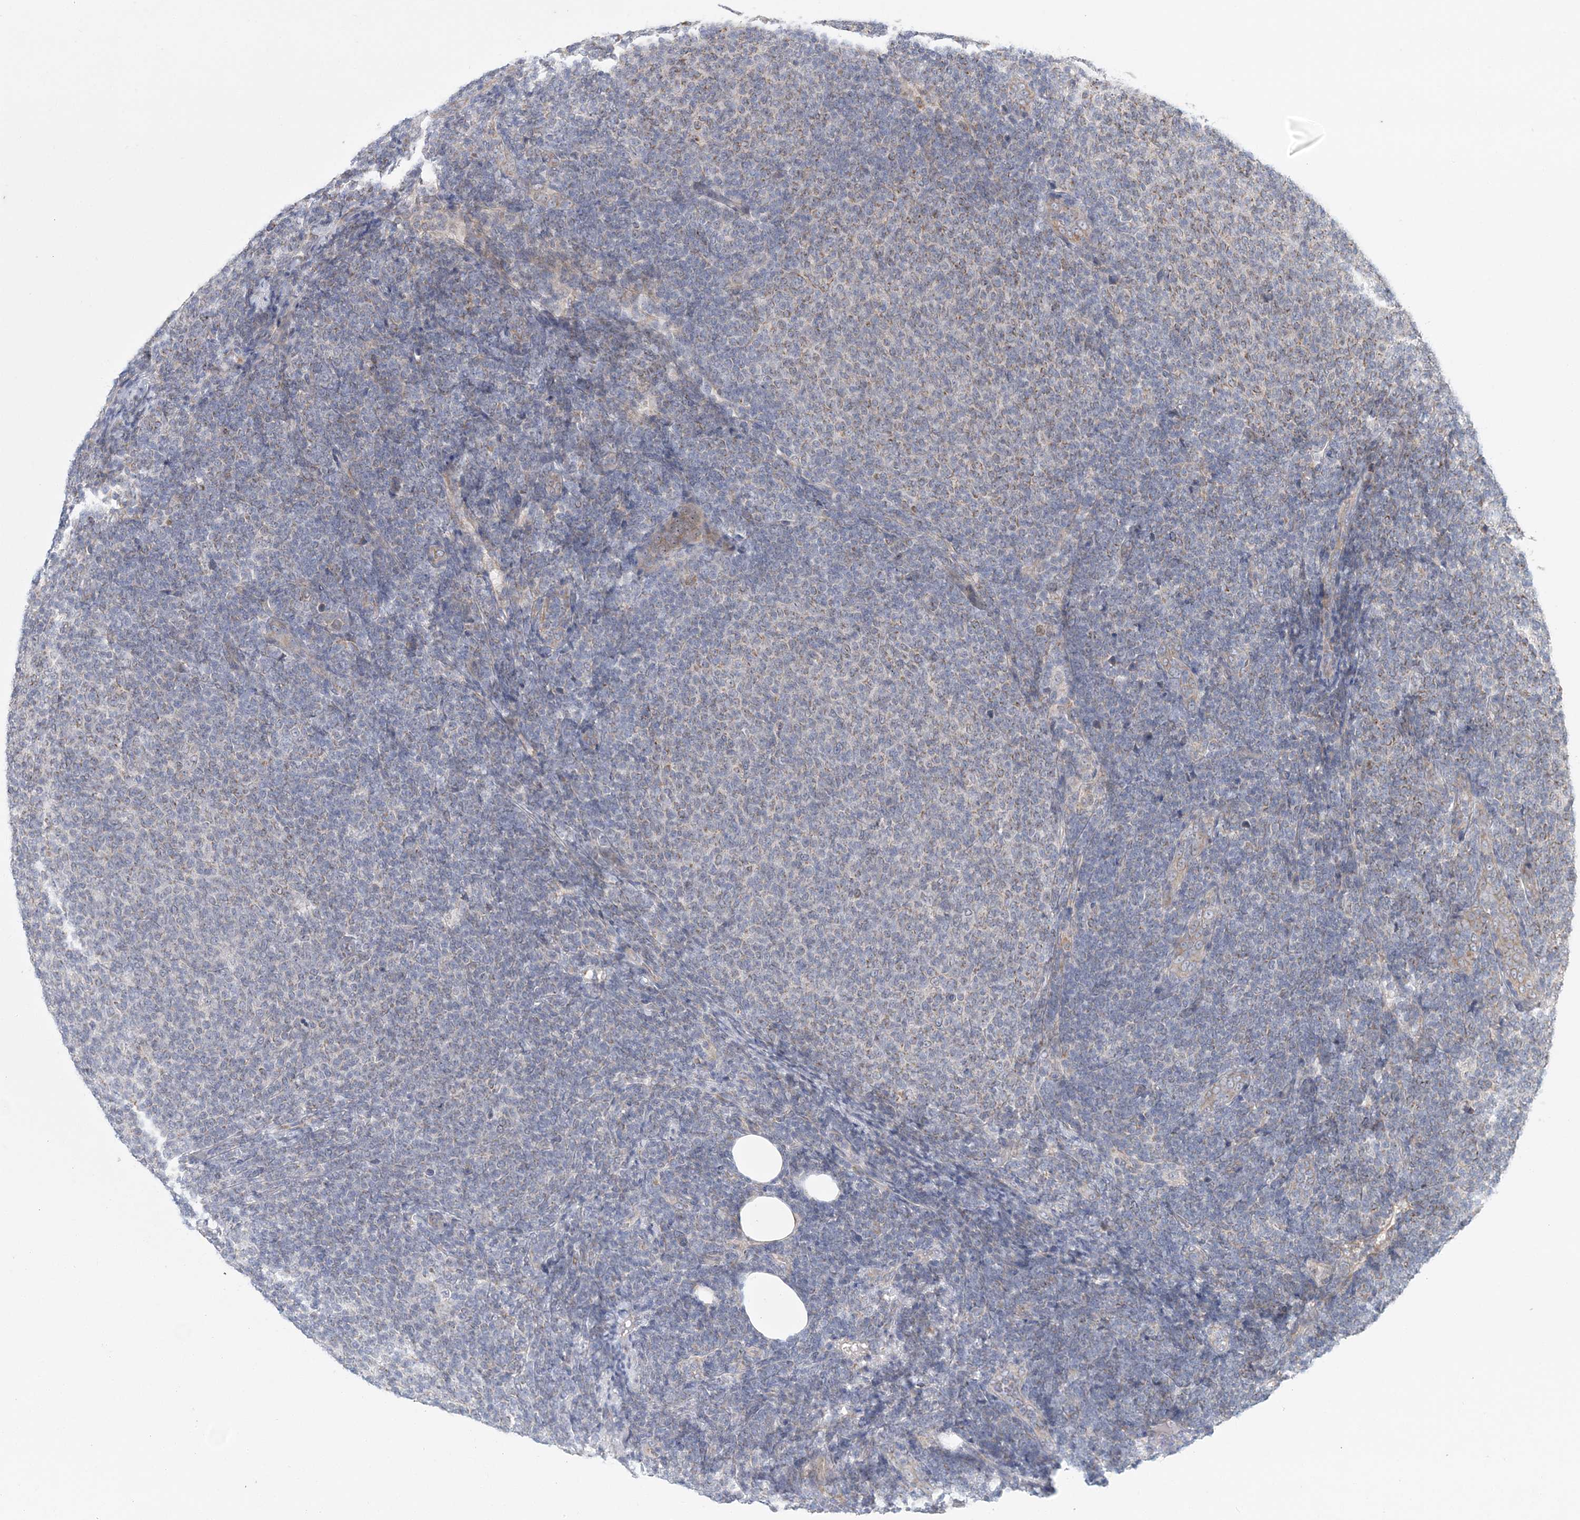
{"staining": {"intensity": "negative", "quantity": "none", "location": "none"}, "tissue": "lymphoma", "cell_type": "Tumor cells", "image_type": "cancer", "snomed": [{"axis": "morphology", "description": "Malignant lymphoma, non-Hodgkin's type, Low grade"}, {"axis": "topography", "description": "Lymph node"}], "caption": "Tumor cells are negative for protein expression in human malignant lymphoma, non-Hodgkin's type (low-grade).", "gene": "PCYOX1L", "patient": {"sex": "male", "age": 66}}